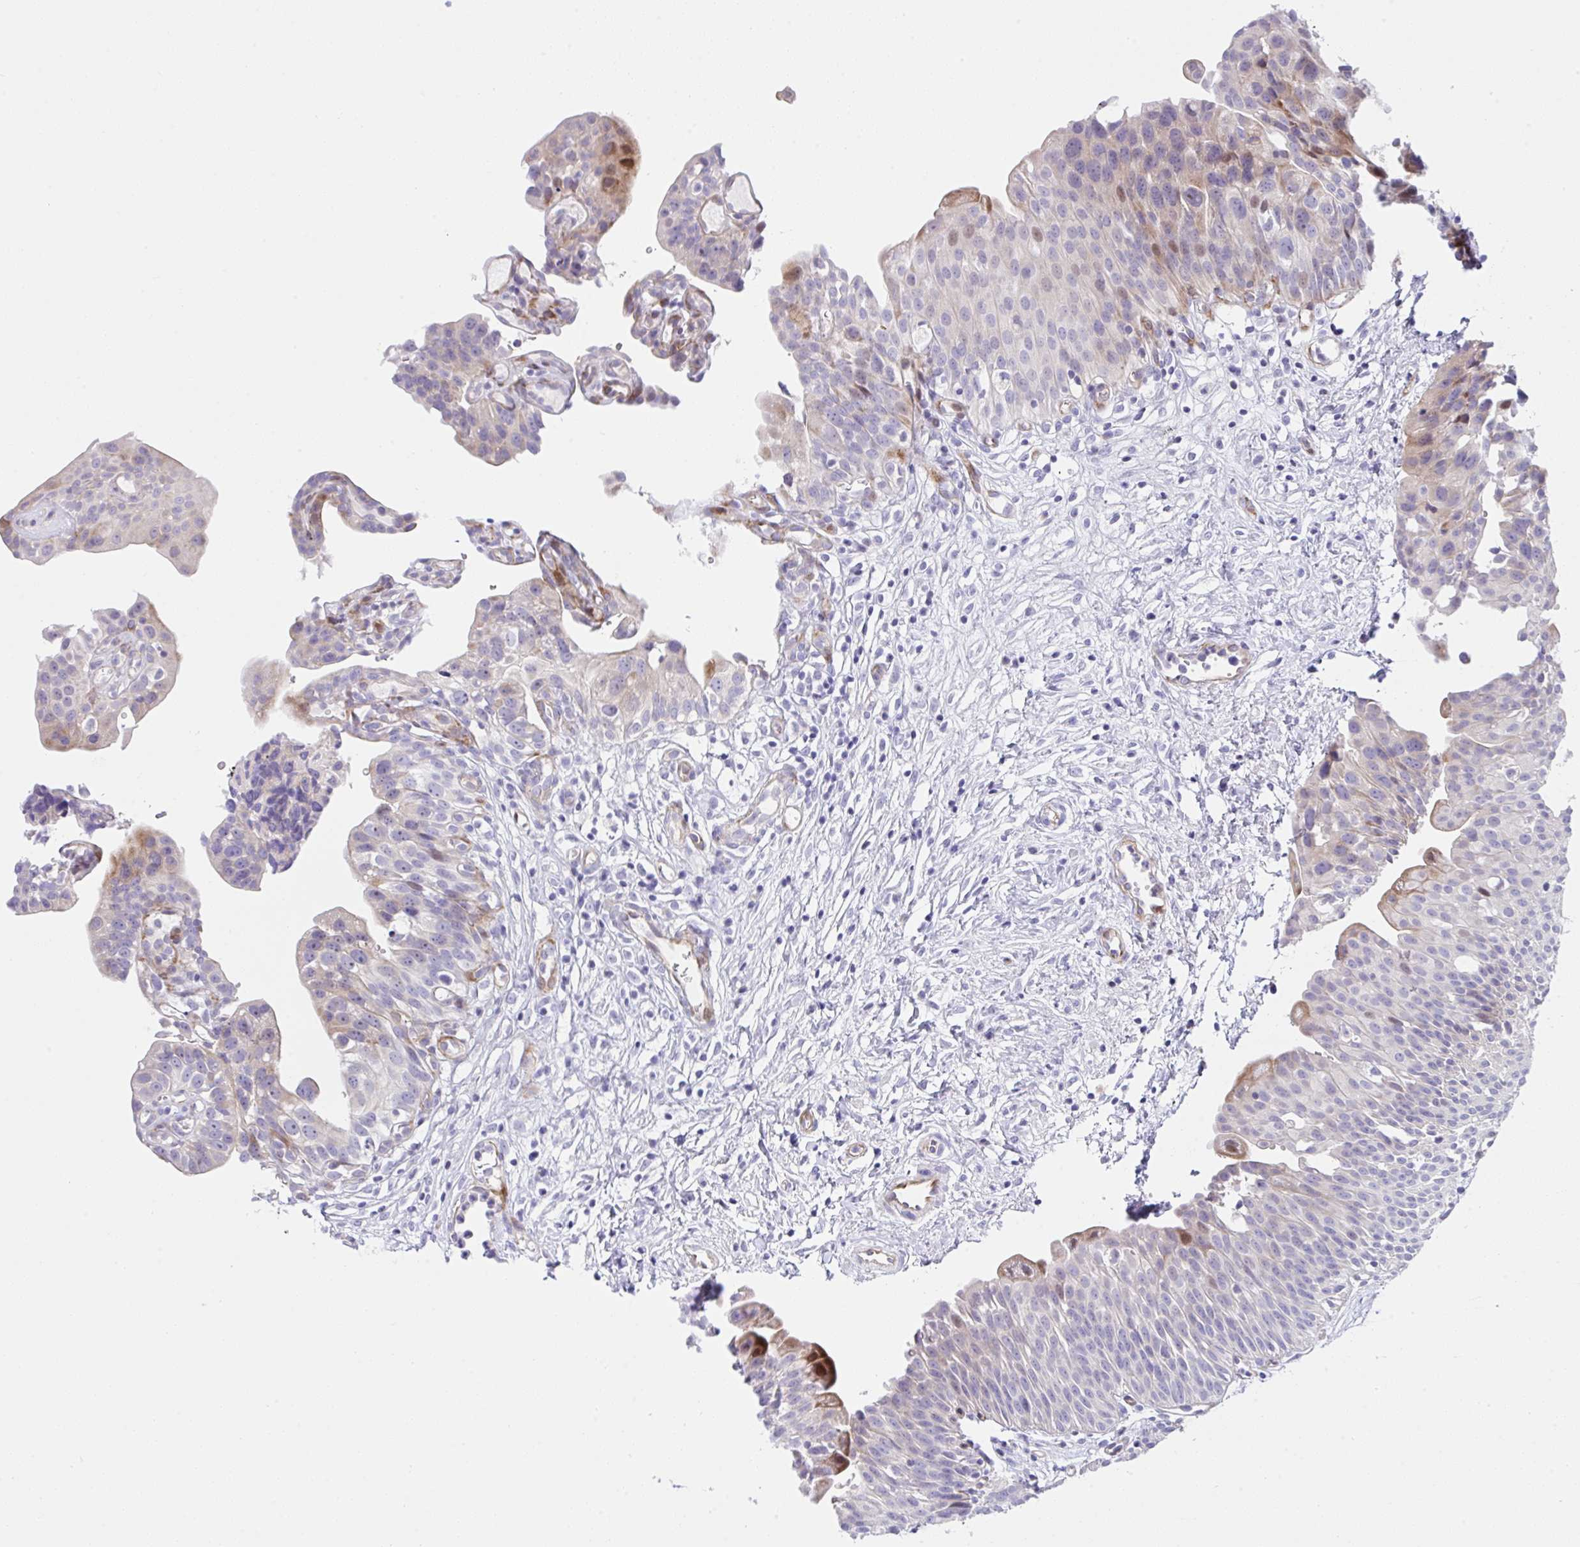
{"staining": {"intensity": "moderate", "quantity": "<25%", "location": "cytoplasmic/membranous"}, "tissue": "urinary bladder", "cell_type": "Urothelial cells", "image_type": "normal", "snomed": [{"axis": "morphology", "description": "Normal tissue, NOS"}, {"axis": "topography", "description": "Urinary bladder"}], "caption": "IHC photomicrograph of benign urinary bladder: human urinary bladder stained using IHC reveals low levels of moderate protein expression localized specifically in the cytoplasmic/membranous of urothelial cells, appearing as a cytoplasmic/membranous brown color.", "gene": "ZNF713", "patient": {"sex": "male", "age": 51}}